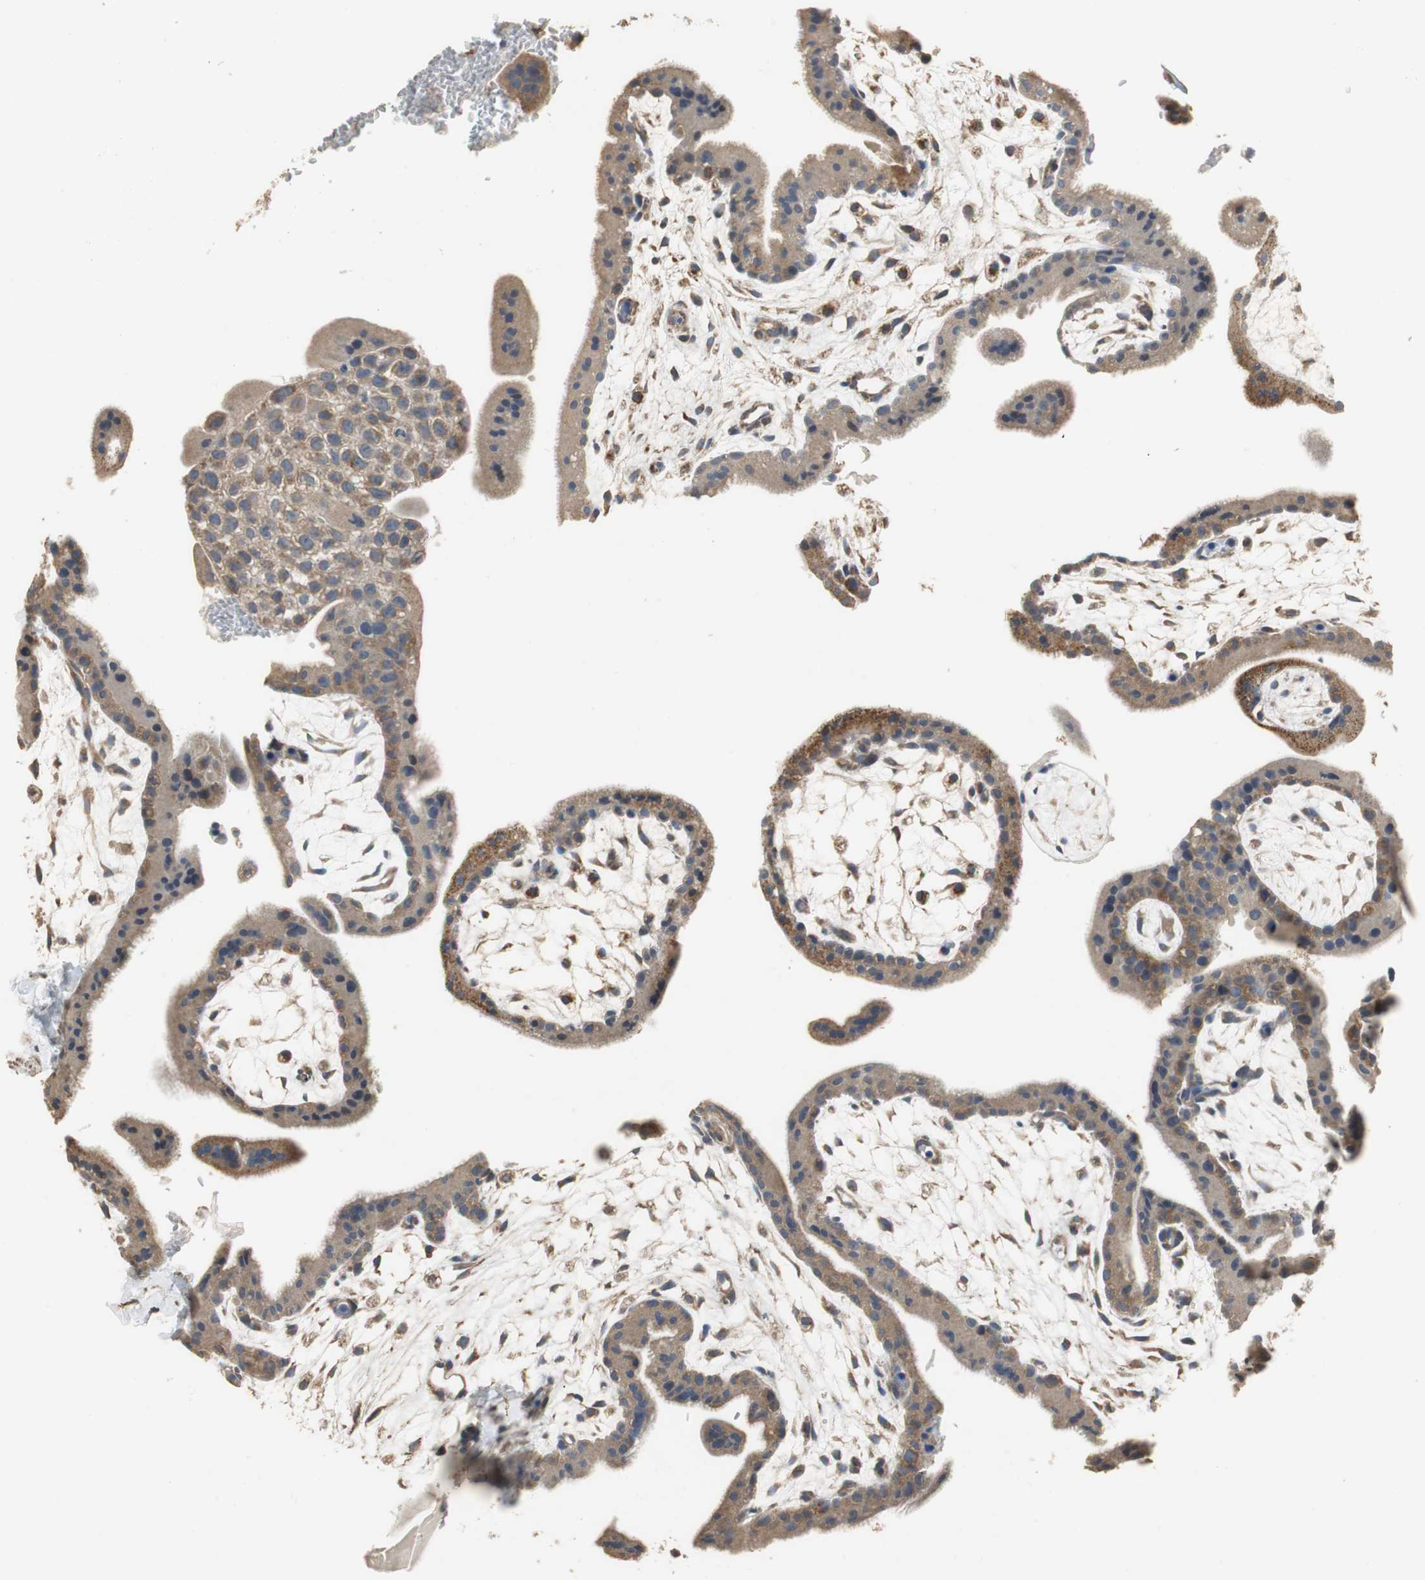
{"staining": {"intensity": "moderate", "quantity": ">75%", "location": "cytoplasmic/membranous"}, "tissue": "placenta", "cell_type": "Decidual cells", "image_type": "normal", "snomed": [{"axis": "morphology", "description": "Normal tissue, NOS"}, {"axis": "topography", "description": "Placenta"}], "caption": "Immunohistochemistry (IHC) micrograph of normal human placenta stained for a protein (brown), which exhibits medium levels of moderate cytoplasmic/membranous expression in about >75% of decidual cells.", "gene": "HMGCL", "patient": {"sex": "female", "age": 35}}